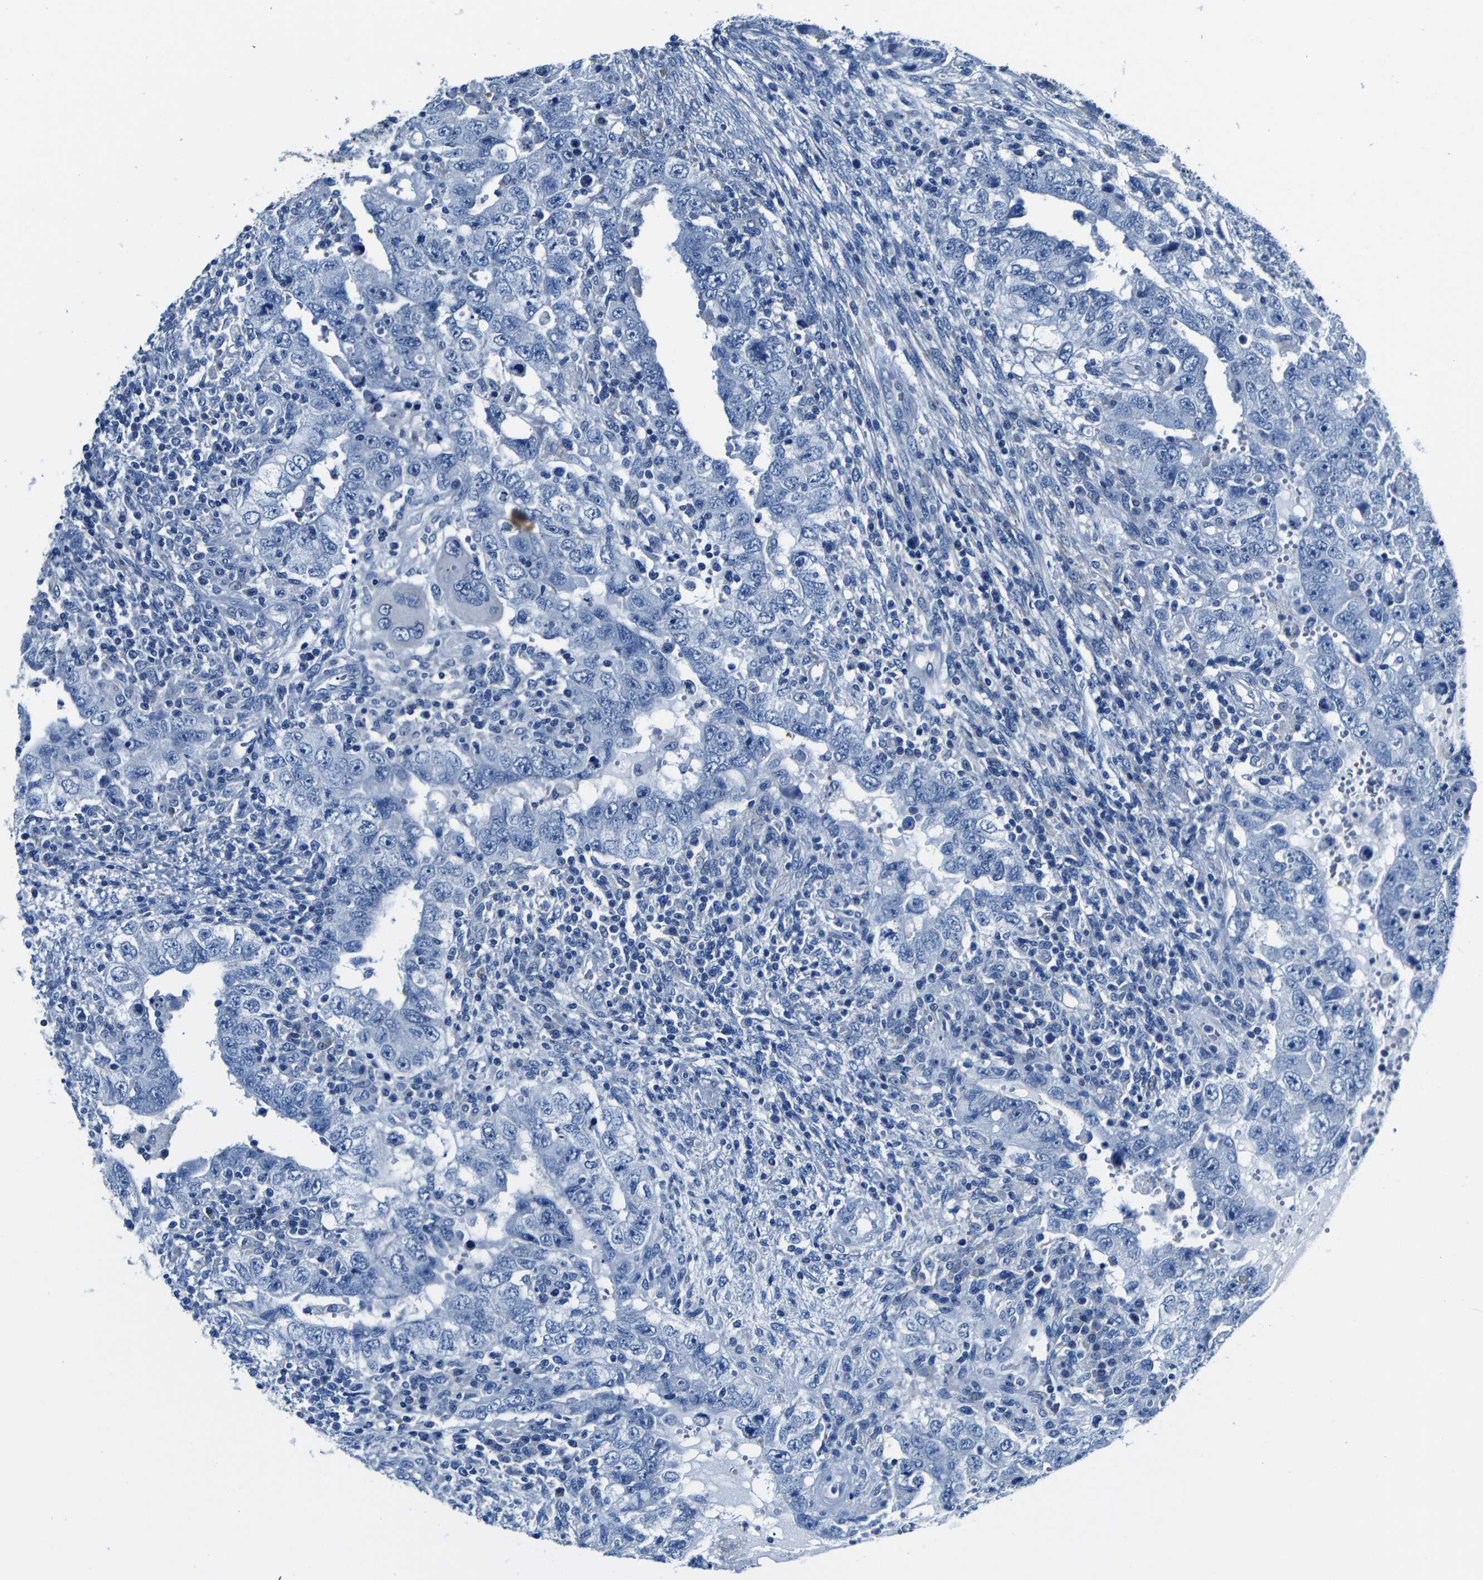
{"staining": {"intensity": "negative", "quantity": "none", "location": "none"}, "tissue": "testis cancer", "cell_type": "Tumor cells", "image_type": "cancer", "snomed": [{"axis": "morphology", "description": "Carcinoma, Embryonal, NOS"}, {"axis": "topography", "description": "Testis"}], "caption": "A high-resolution histopathology image shows immunohistochemistry (IHC) staining of testis cancer, which demonstrates no significant expression in tumor cells.", "gene": "TNFAIP1", "patient": {"sex": "male", "age": 26}}